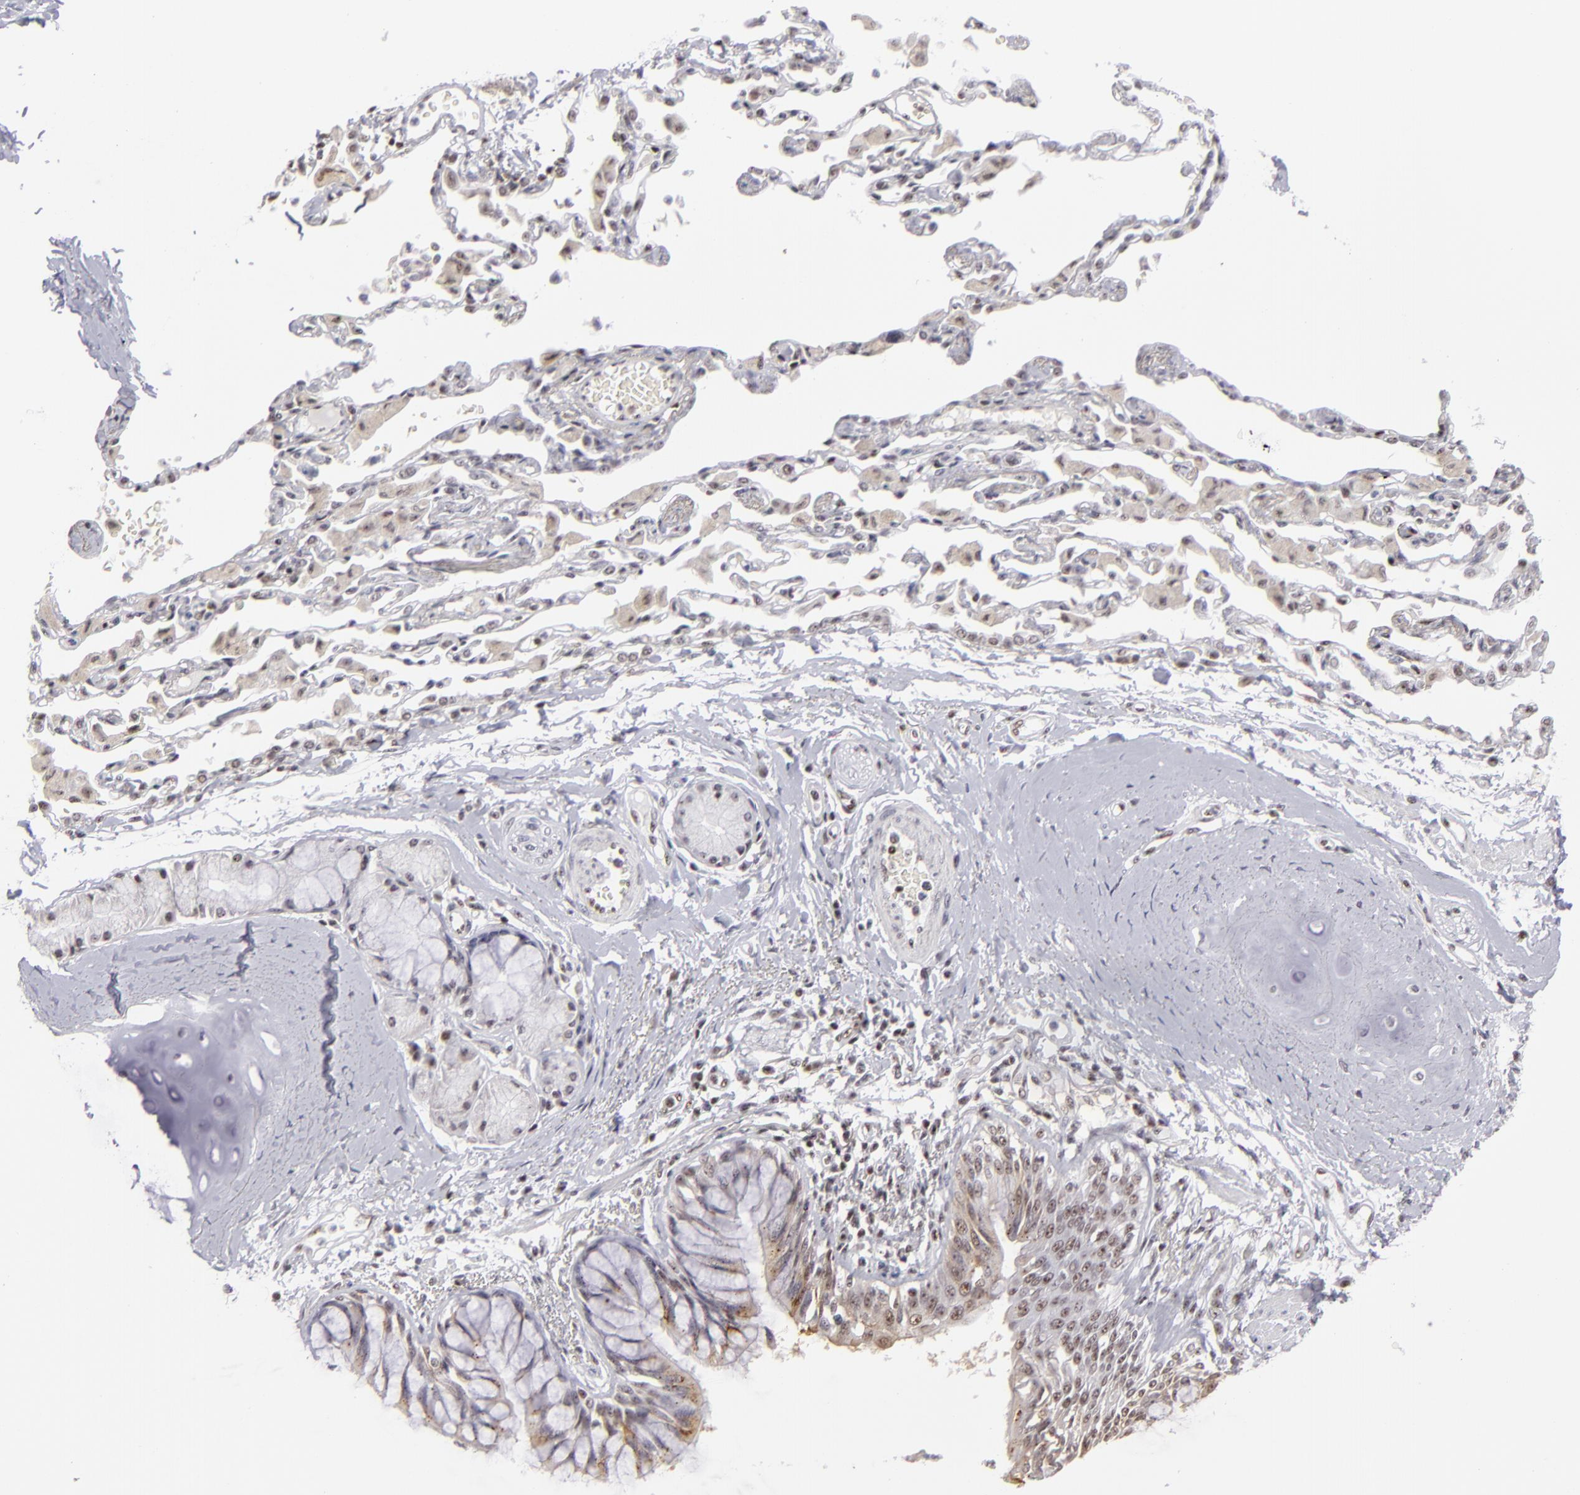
{"staining": {"intensity": "weak", "quantity": "25%-75%", "location": "nuclear"}, "tissue": "bronchus", "cell_type": "Respiratory epithelial cells", "image_type": "normal", "snomed": [{"axis": "morphology", "description": "Normal tissue, NOS"}, {"axis": "topography", "description": "Cartilage tissue"}, {"axis": "topography", "description": "Bronchus"}, {"axis": "topography", "description": "Lung"}, {"axis": "topography", "description": "Peripheral nerve tissue"}], "caption": "Immunohistochemistry photomicrograph of normal bronchus: bronchus stained using immunohistochemistry (IHC) displays low levels of weak protein expression localized specifically in the nuclear of respiratory epithelial cells, appearing as a nuclear brown color.", "gene": "DAXX", "patient": {"sex": "female", "age": 49}}